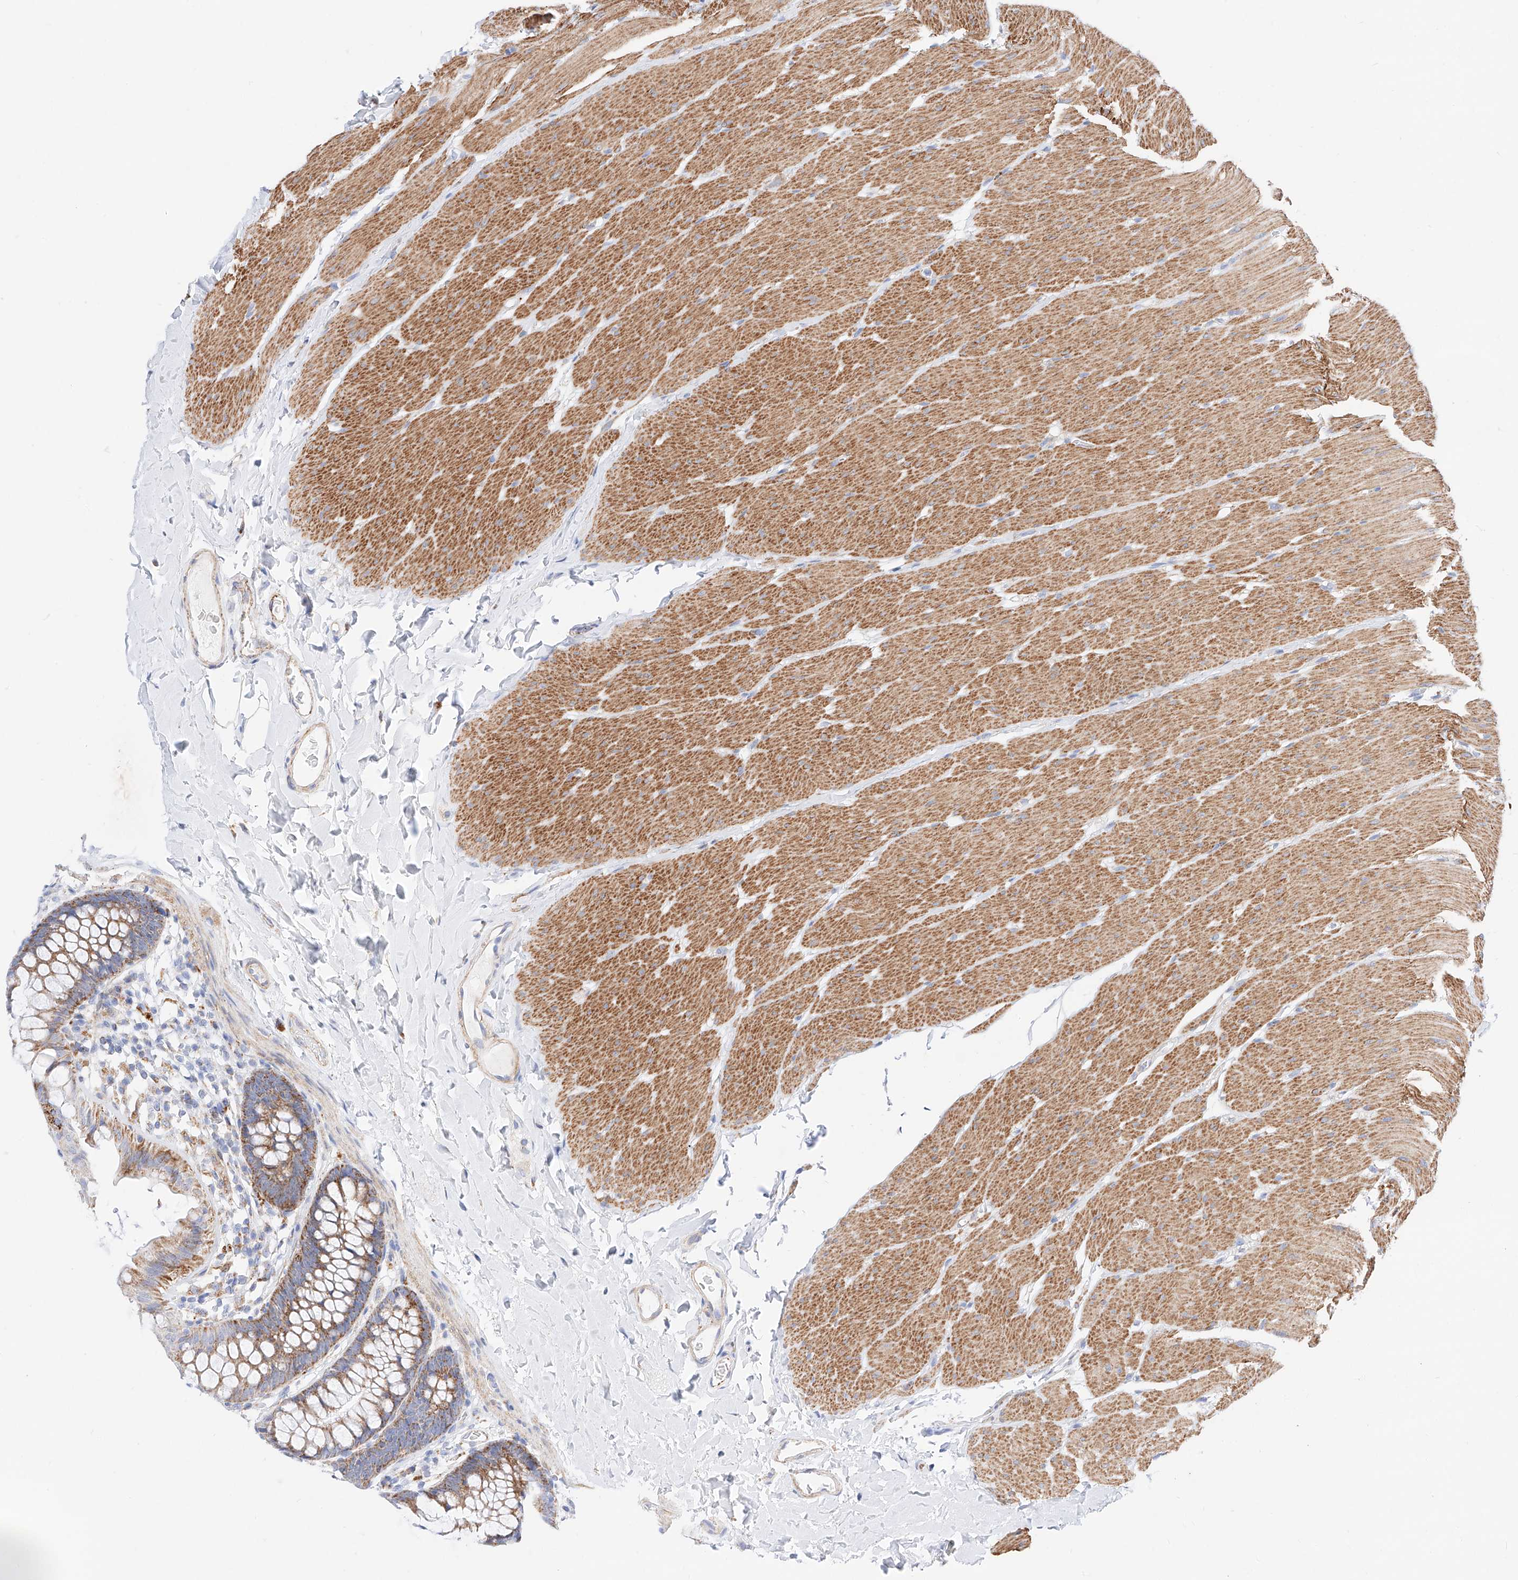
{"staining": {"intensity": "moderate", "quantity": ">75%", "location": "cytoplasmic/membranous"}, "tissue": "colon", "cell_type": "Endothelial cells", "image_type": "normal", "snomed": [{"axis": "morphology", "description": "Normal tissue, NOS"}, {"axis": "topography", "description": "Colon"}], "caption": "Colon stained for a protein reveals moderate cytoplasmic/membranous positivity in endothelial cells.", "gene": "C6orf62", "patient": {"sex": "female", "age": 62}}